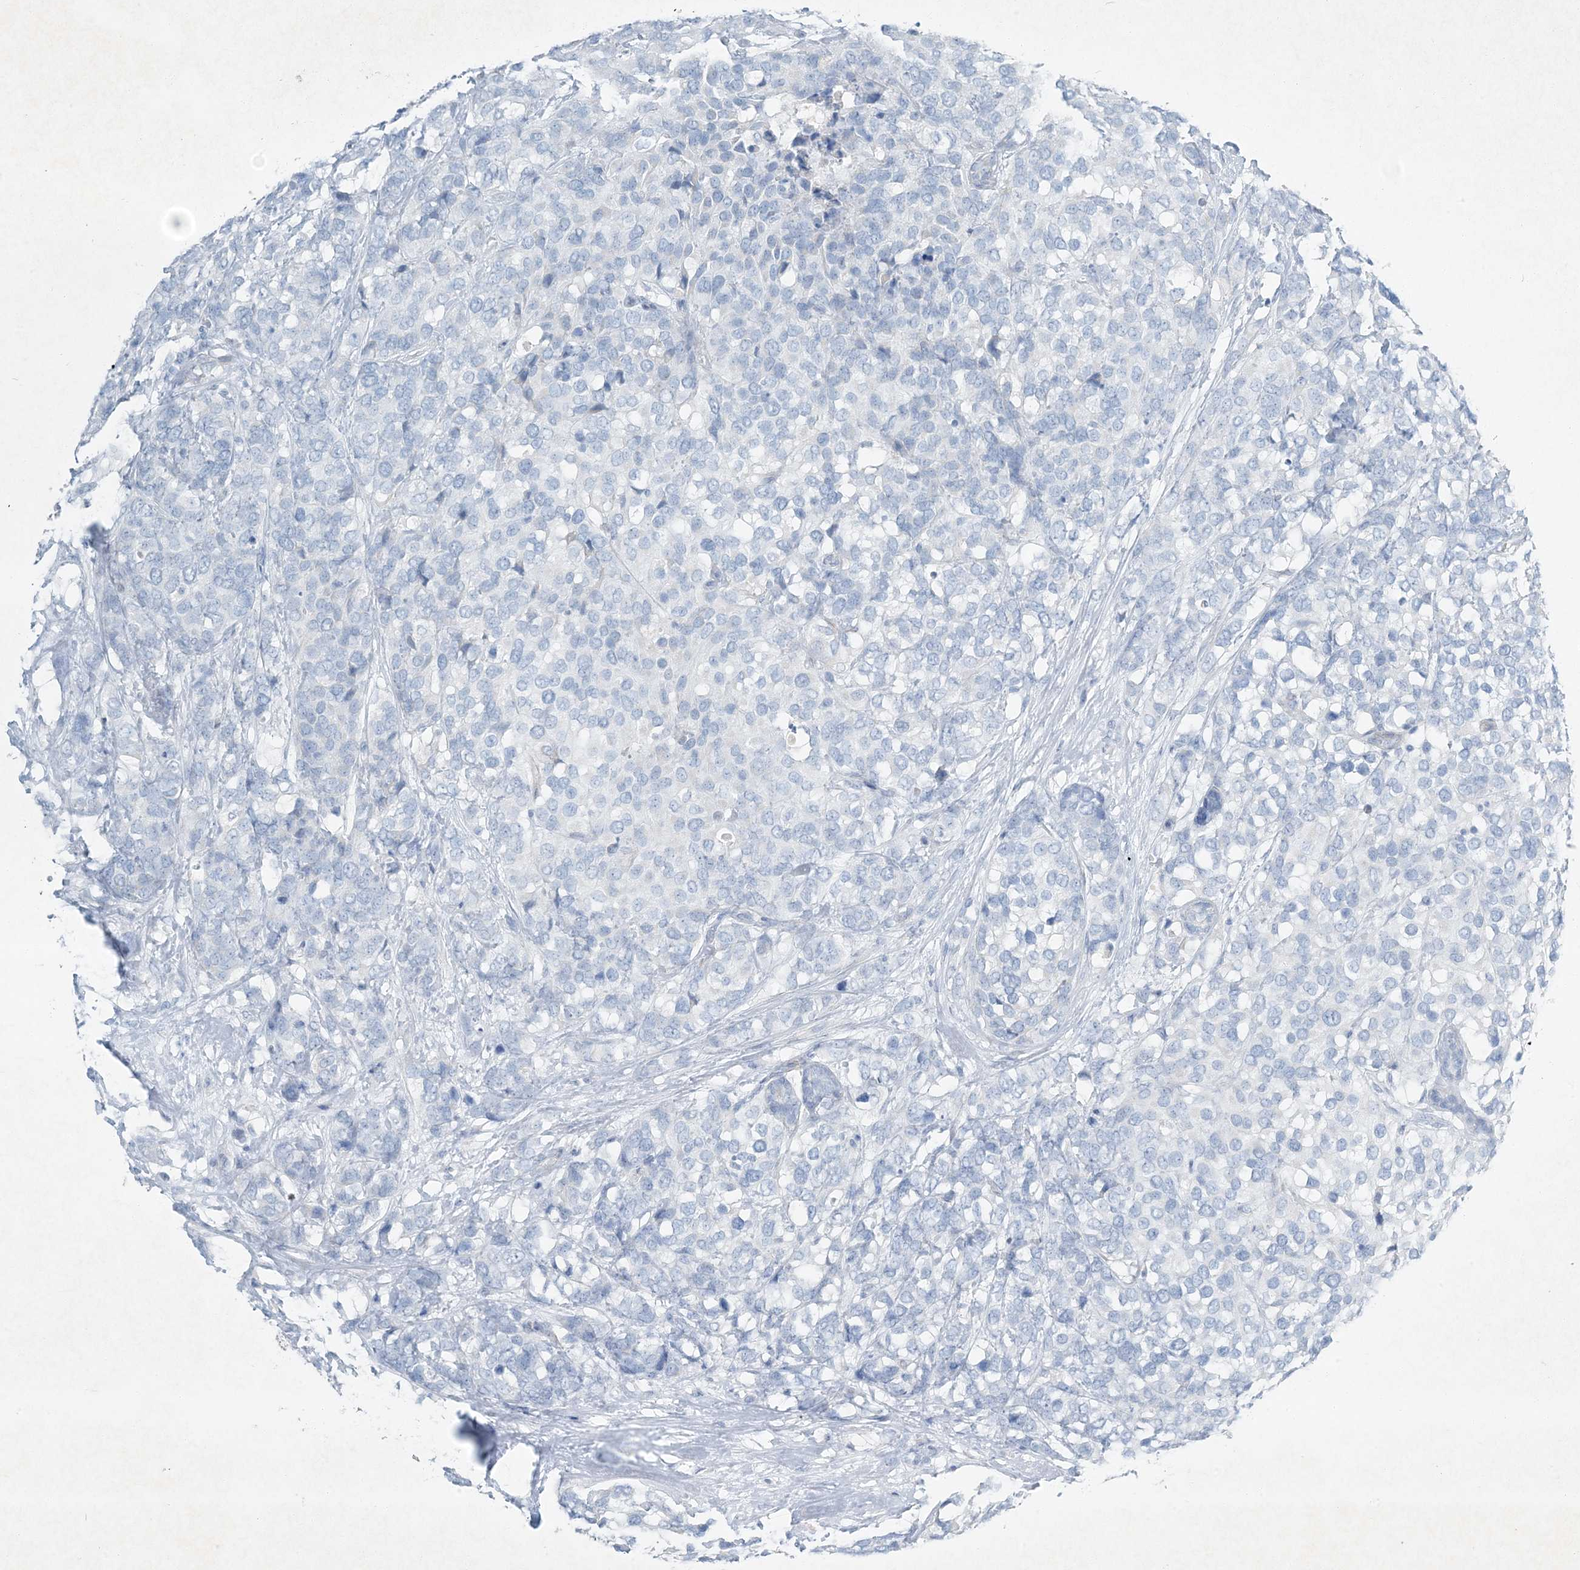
{"staining": {"intensity": "negative", "quantity": "none", "location": "none"}, "tissue": "breast cancer", "cell_type": "Tumor cells", "image_type": "cancer", "snomed": [{"axis": "morphology", "description": "Lobular carcinoma"}, {"axis": "topography", "description": "Breast"}], "caption": "Breast cancer was stained to show a protein in brown. There is no significant staining in tumor cells. Brightfield microscopy of immunohistochemistry stained with DAB (brown) and hematoxylin (blue), captured at high magnification.", "gene": "PGM5", "patient": {"sex": "female", "age": 59}}